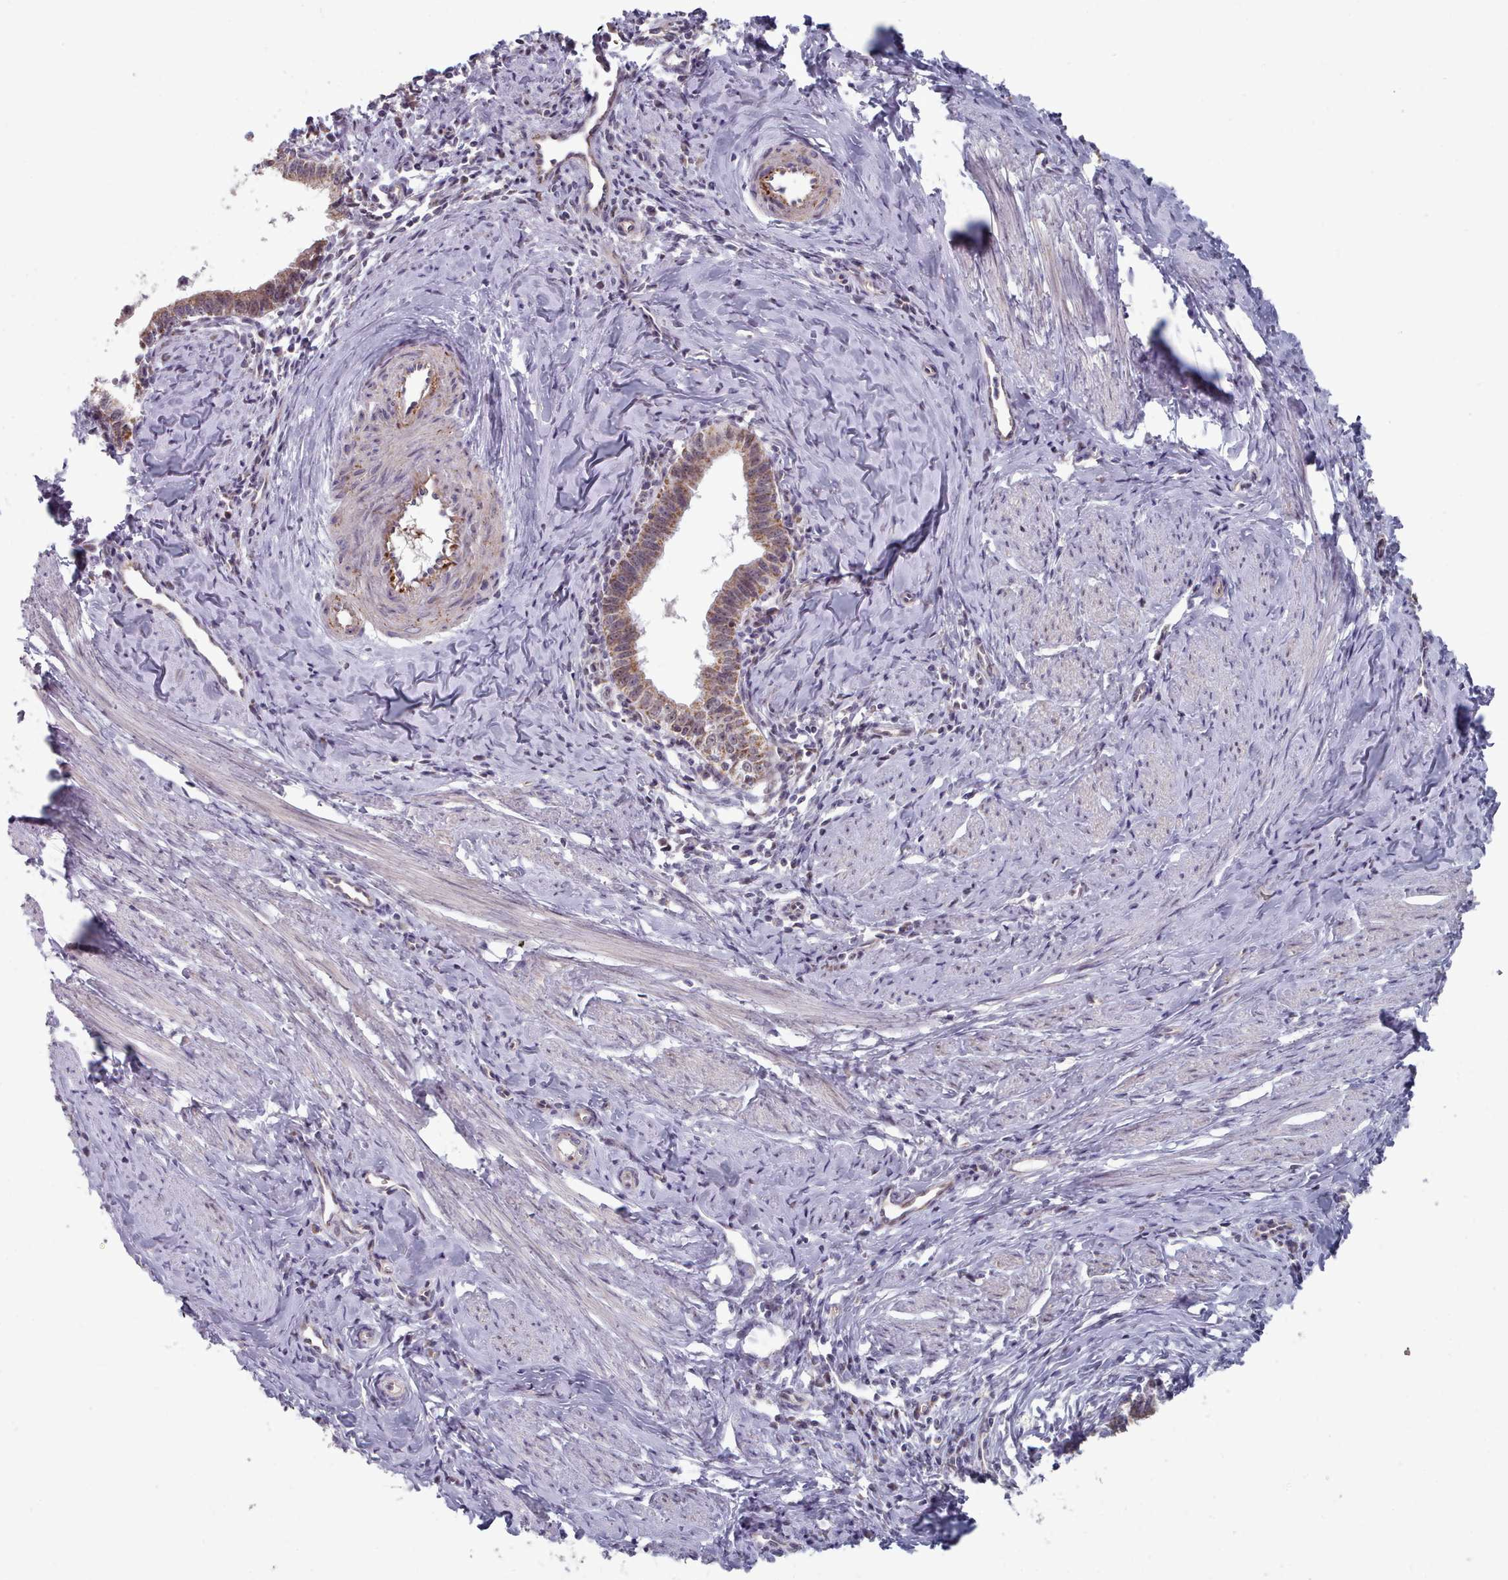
{"staining": {"intensity": "moderate", "quantity": ">75%", "location": "cytoplasmic/membranous,nuclear"}, "tissue": "cervical cancer", "cell_type": "Tumor cells", "image_type": "cancer", "snomed": [{"axis": "morphology", "description": "Adenocarcinoma, NOS"}, {"axis": "topography", "description": "Cervix"}], "caption": "Protein staining of adenocarcinoma (cervical) tissue displays moderate cytoplasmic/membranous and nuclear staining in approximately >75% of tumor cells.", "gene": "TRARG1", "patient": {"sex": "female", "age": 36}}